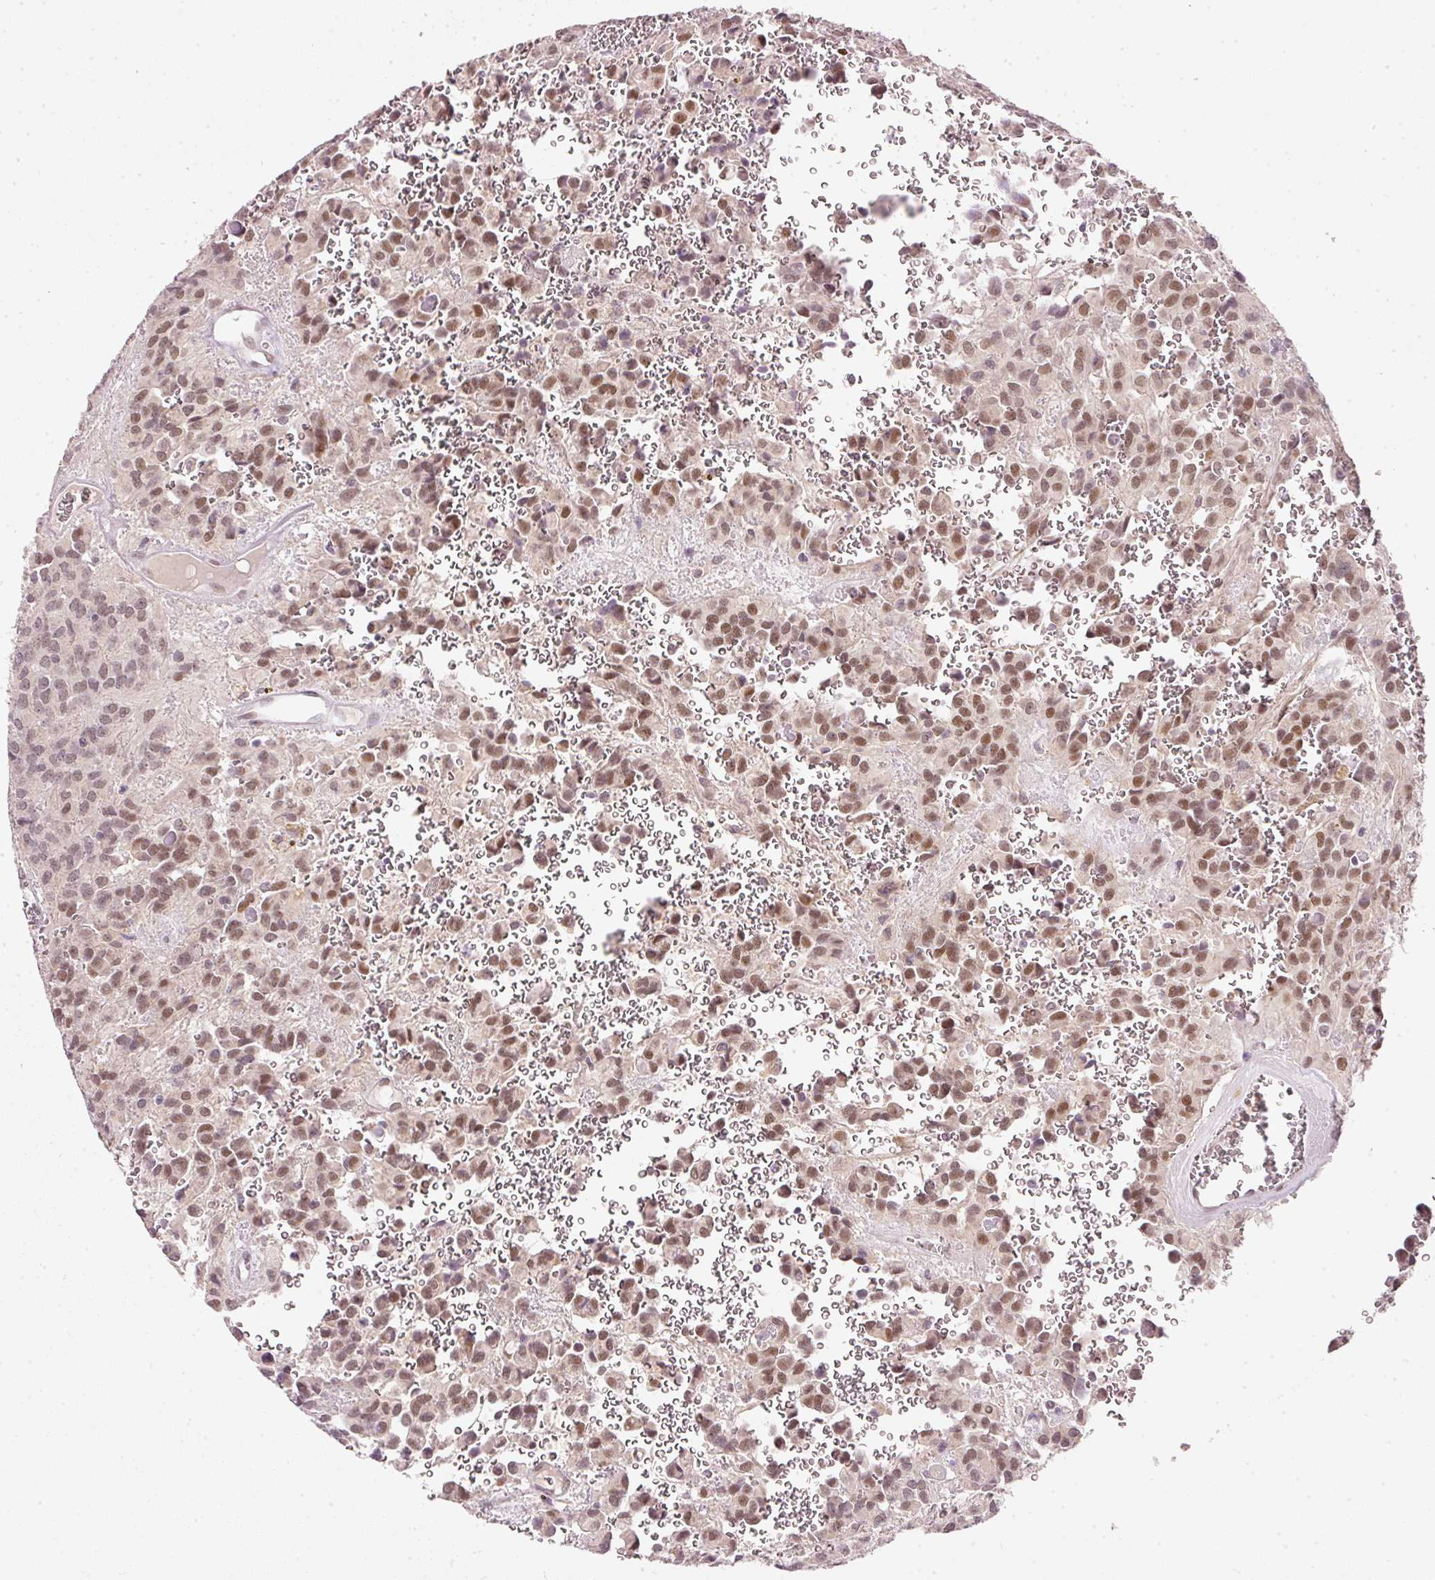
{"staining": {"intensity": "moderate", "quantity": ">75%", "location": "nuclear"}, "tissue": "glioma", "cell_type": "Tumor cells", "image_type": "cancer", "snomed": [{"axis": "morphology", "description": "Glioma, malignant, Low grade"}, {"axis": "topography", "description": "Brain"}], "caption": "Immunohistochemical staining of human malignant glioma (low-grade) shows medium levels of moderate nuclear expression in about >75% of tumor cells.", "gene": "FSTL3", "patient": {"sex": "male", "age": 56}}